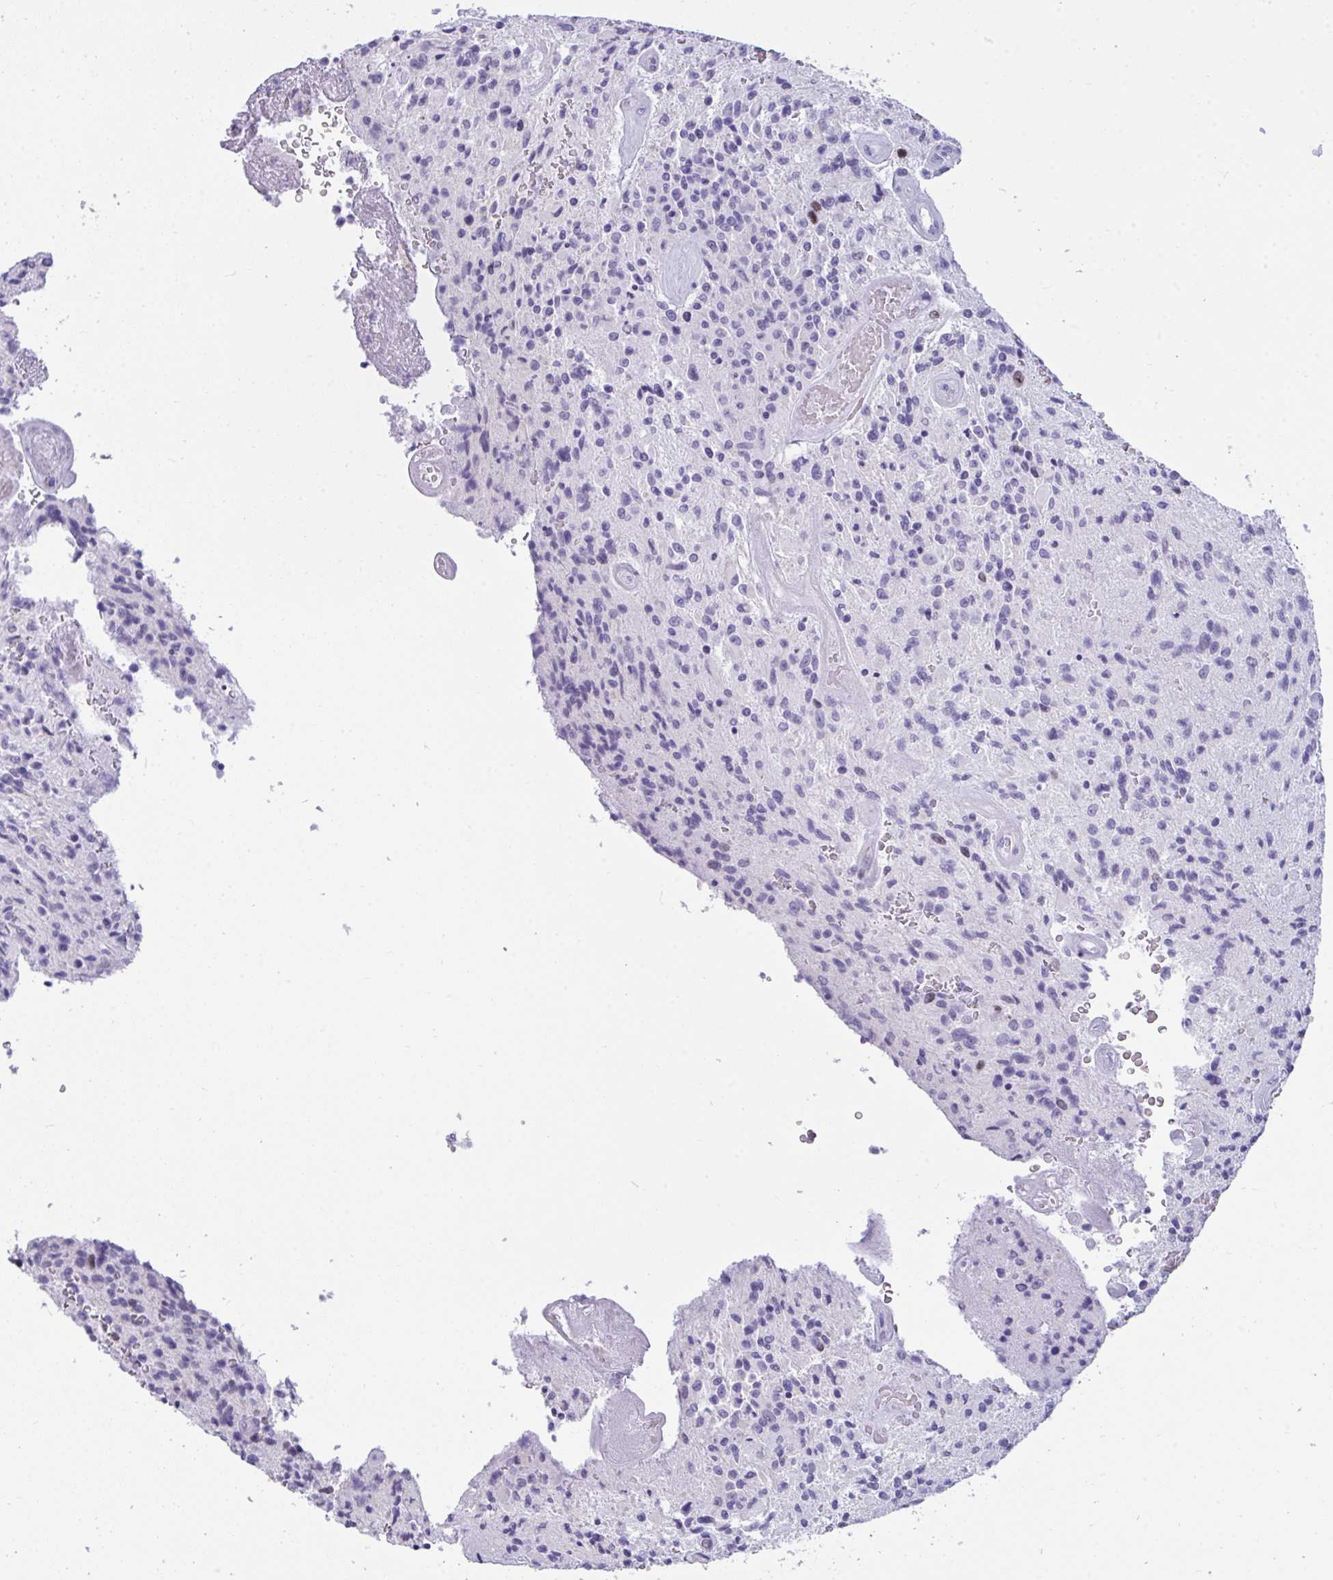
{"staining": {"intensity": "negative", "quantity": "none", "location": "none"}, "tissue": "glioma", "cell_type": "Tumor cells", "image_type": "cancer", "snomed": [{"axis": "morphology", "description": "Normal tissue, NOS"}, {"axis": "morphology", "description": "Glioma, malignant, High grade"}, {"axis": "topography", "description": "Cerebral cortex"}], "caption": "Histopathology image shows no significant protein positivity in tumor cells of malignant high-grade glioma.", "gene": "SUZ12", "patient": {"sex": "male", "age": 56}}